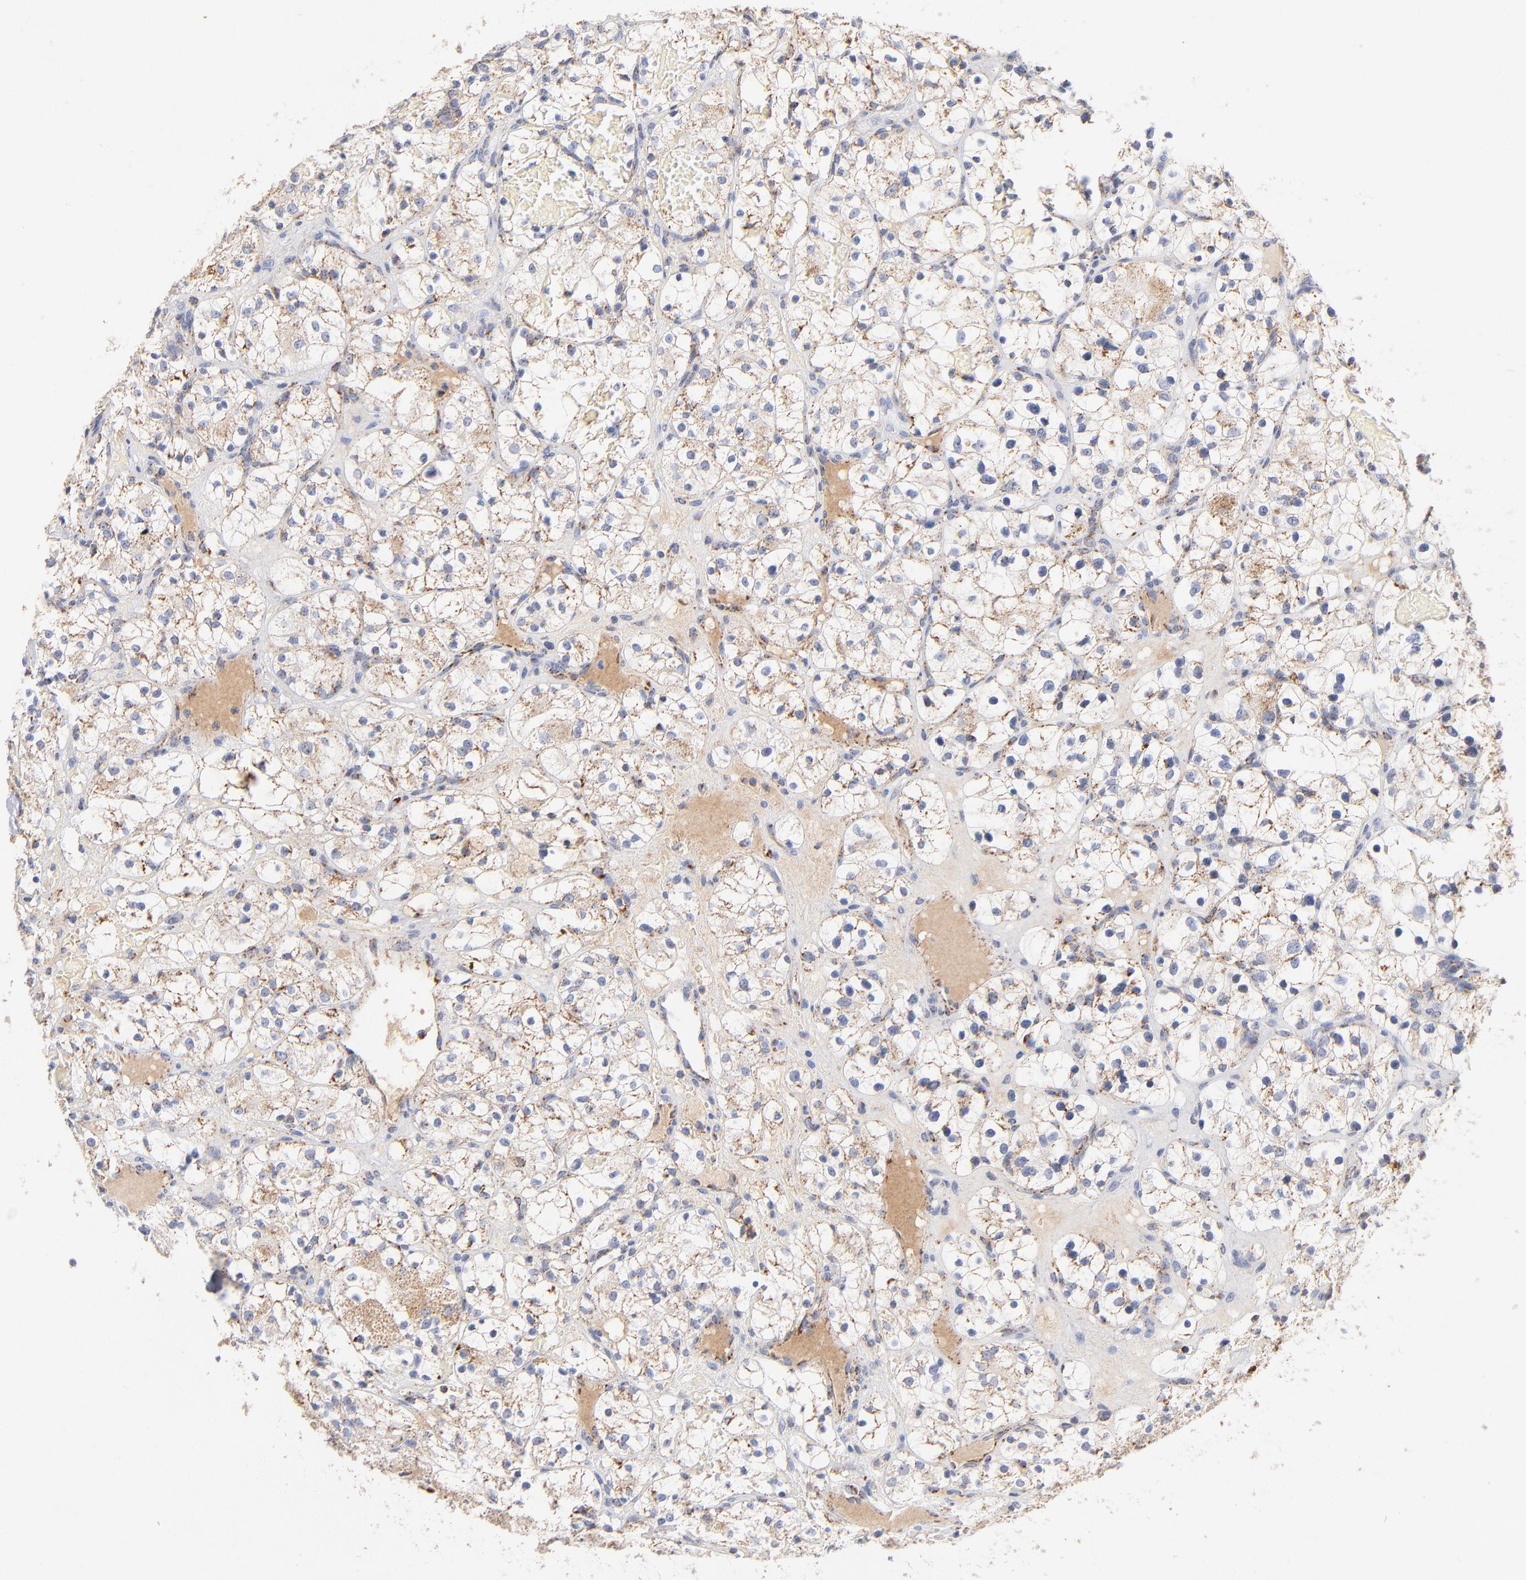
{"staining": {"intensity": "moderate", "quantity": "25%-75%", "location": "cytoplasmic/membranous"}, "tissue": "renal cancer", "cell_type": "Tumor cells", "image_type": "cancer", "snomed": [{"axis": "morphology", "description": "Adenocarcinoma, NOS"}, {"axis": "topography", "description": "Kidney"}], "caption": "High-magnification brightfield microscopy of renal adenocarcinoma stained with DAB (3,3'-diaminobenzidine) (brown) and counterstained with hematoxylin (blue). tumor cells exhibit moderate cytoplasmic/membranous staining is seen in approximately25%-75% of cells.", "gene": "DLAT", "patient": {"sex": "female", "age": 60}}